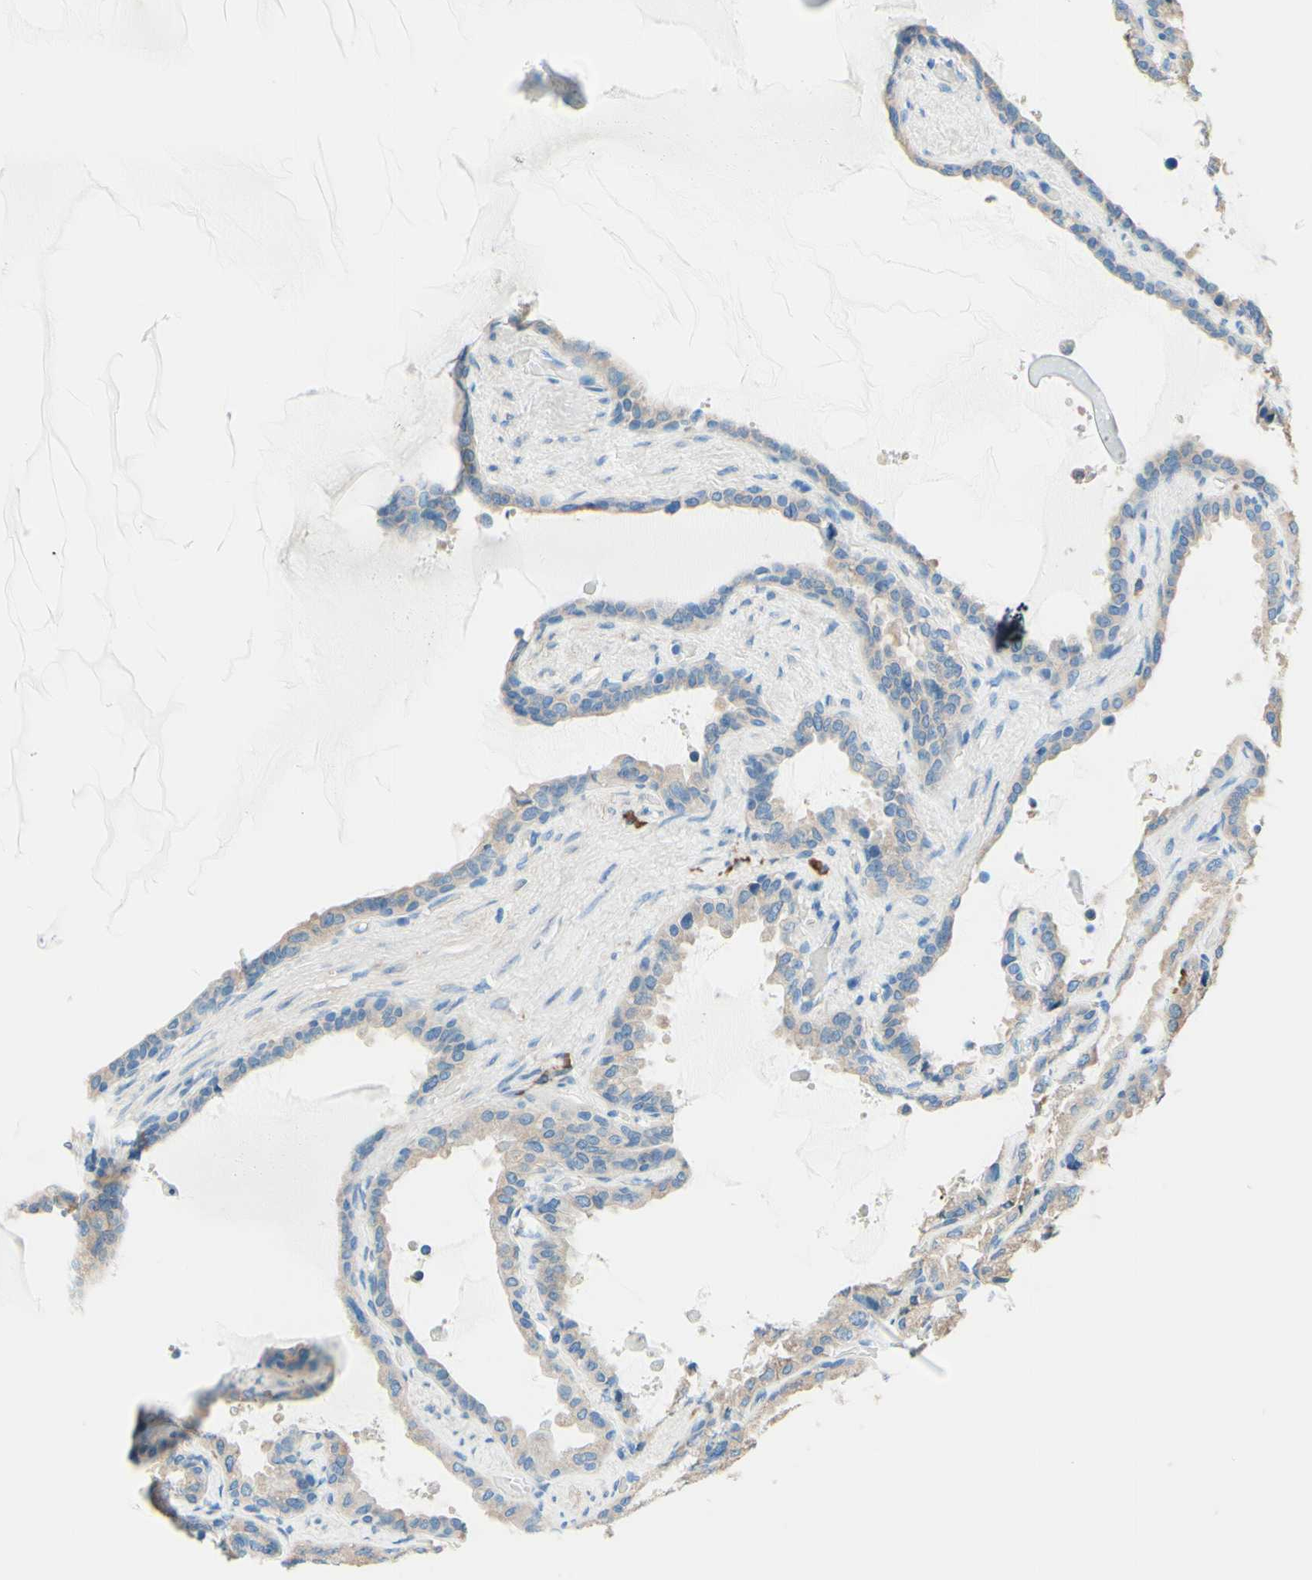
{"staining": {"intensity": "weak", "quantity": ">75%", "location": "cytoplasmic/membranous"}, "tissue": "seminal vesicle", "cell_type": "Glandular cells", "image_type": "normal", "snomed": [{"axis": "morphology", "description": "Normal tissue, NOS"}, {"axis": "topography", "description": "Seminal veicle"}], "caption": "Immunohistochemistry (IHC) (DAB (3,3'-diaminobenzidine)) staining of normal human seminal vesicle exhibits weak cytoplasmic/membranous protein expression in about >75% of glandular cells.", "gene": "PASD1", "patient": {"sex": "male", "age": 46}}